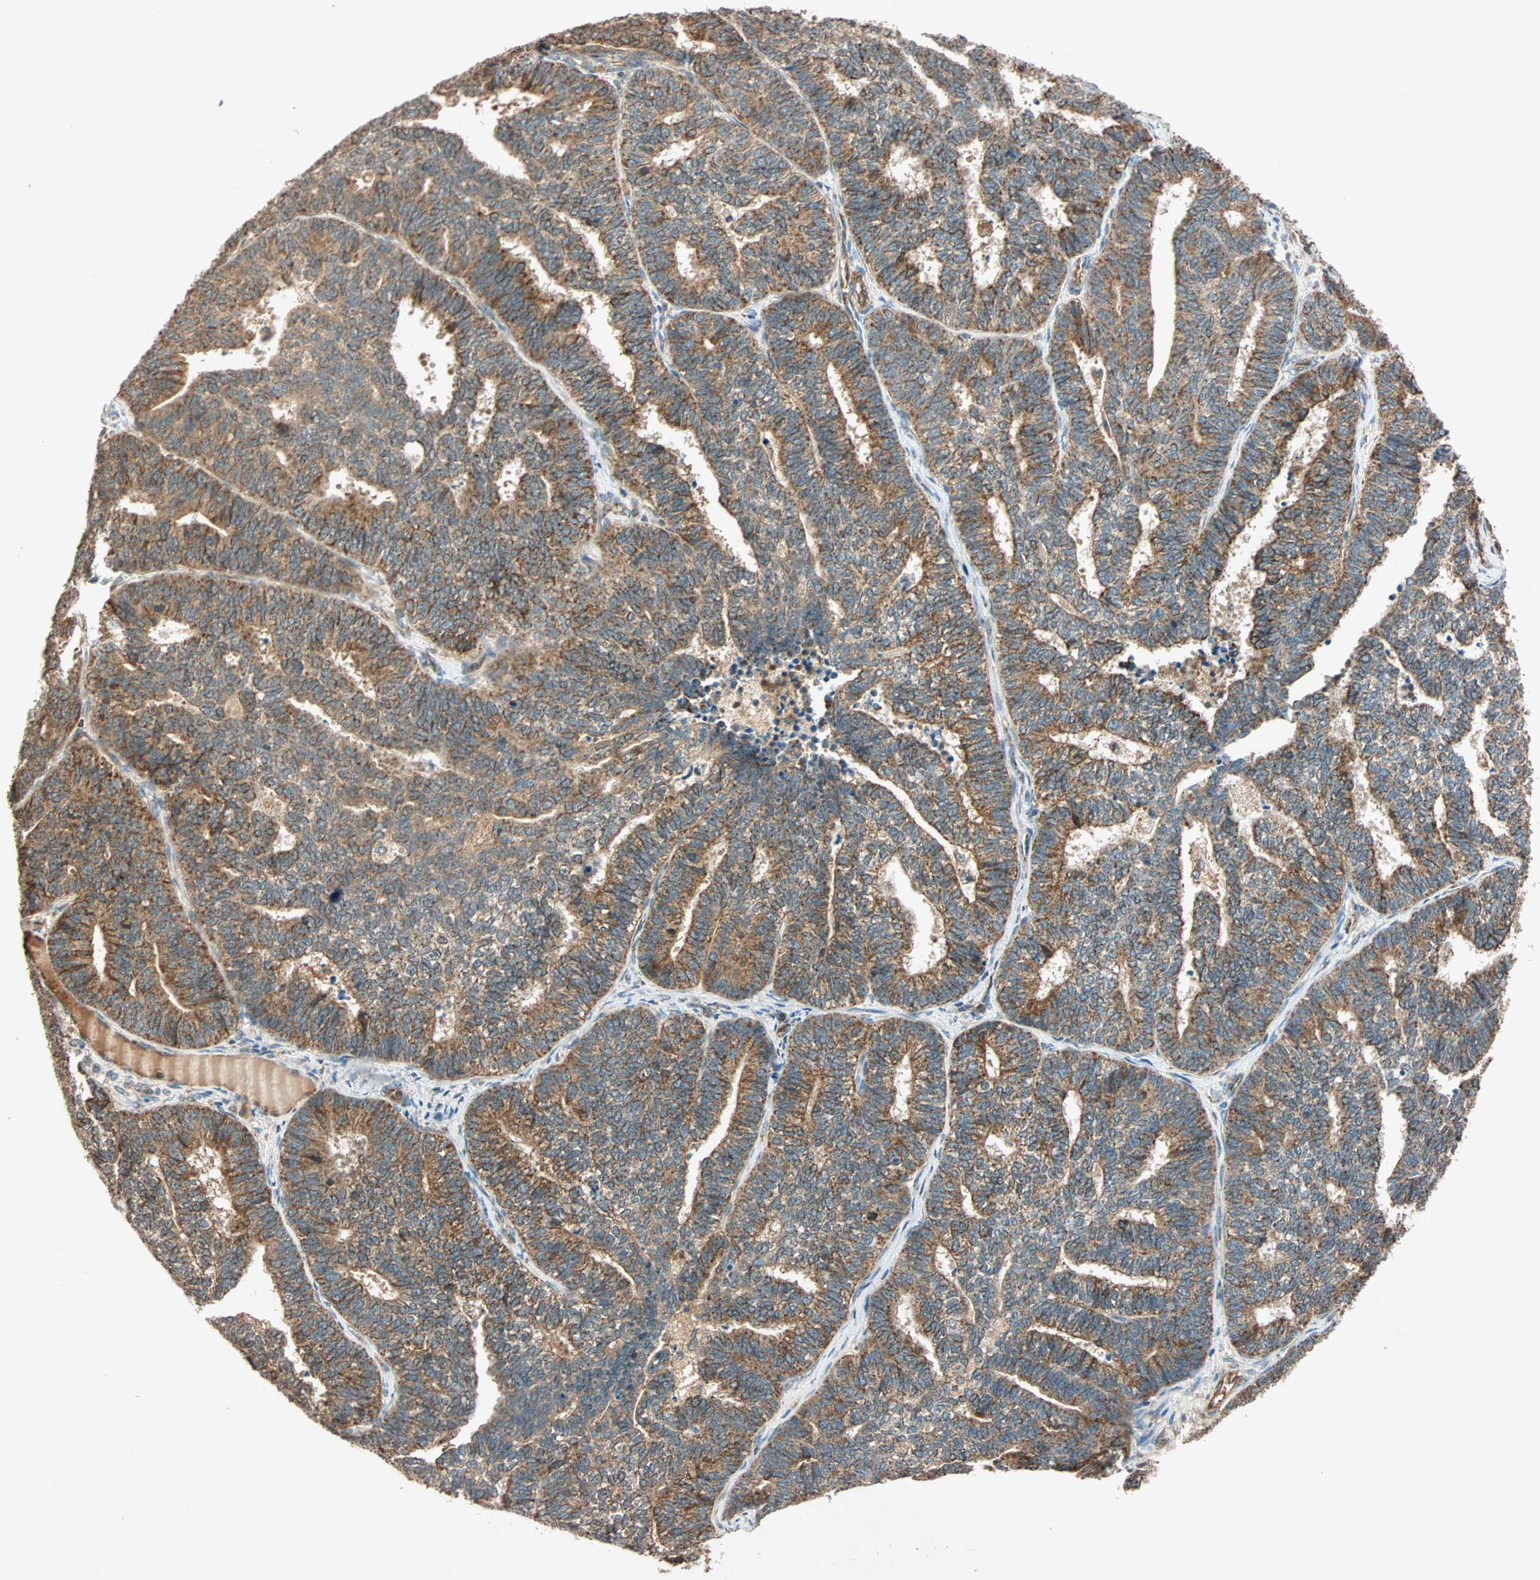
{"staining": {"intensity": "moderate", "quantity": ">75%", "location": "cytoplasmic/membranous"}, "tissue": "endometrial cancer", "cell_type": "Tumor cells", "image_type": "cancer", "snomed": [{"axis": "morphology", "description": "Adenocarcinoma, NOS"}, {"axis": "topography", "description": "Endometrium"}], "caption": "Immunohistochemistry (IHC) micrograph of human adenocarcinoma (endometrial) stained for a protein (brown), which demonstrates medium levels of moderate cytoplasmic/membranous staining in approximately >75% of tumor cells.", "gene": "MAPK1", "patient": {"sex": "female", "age": 75}}